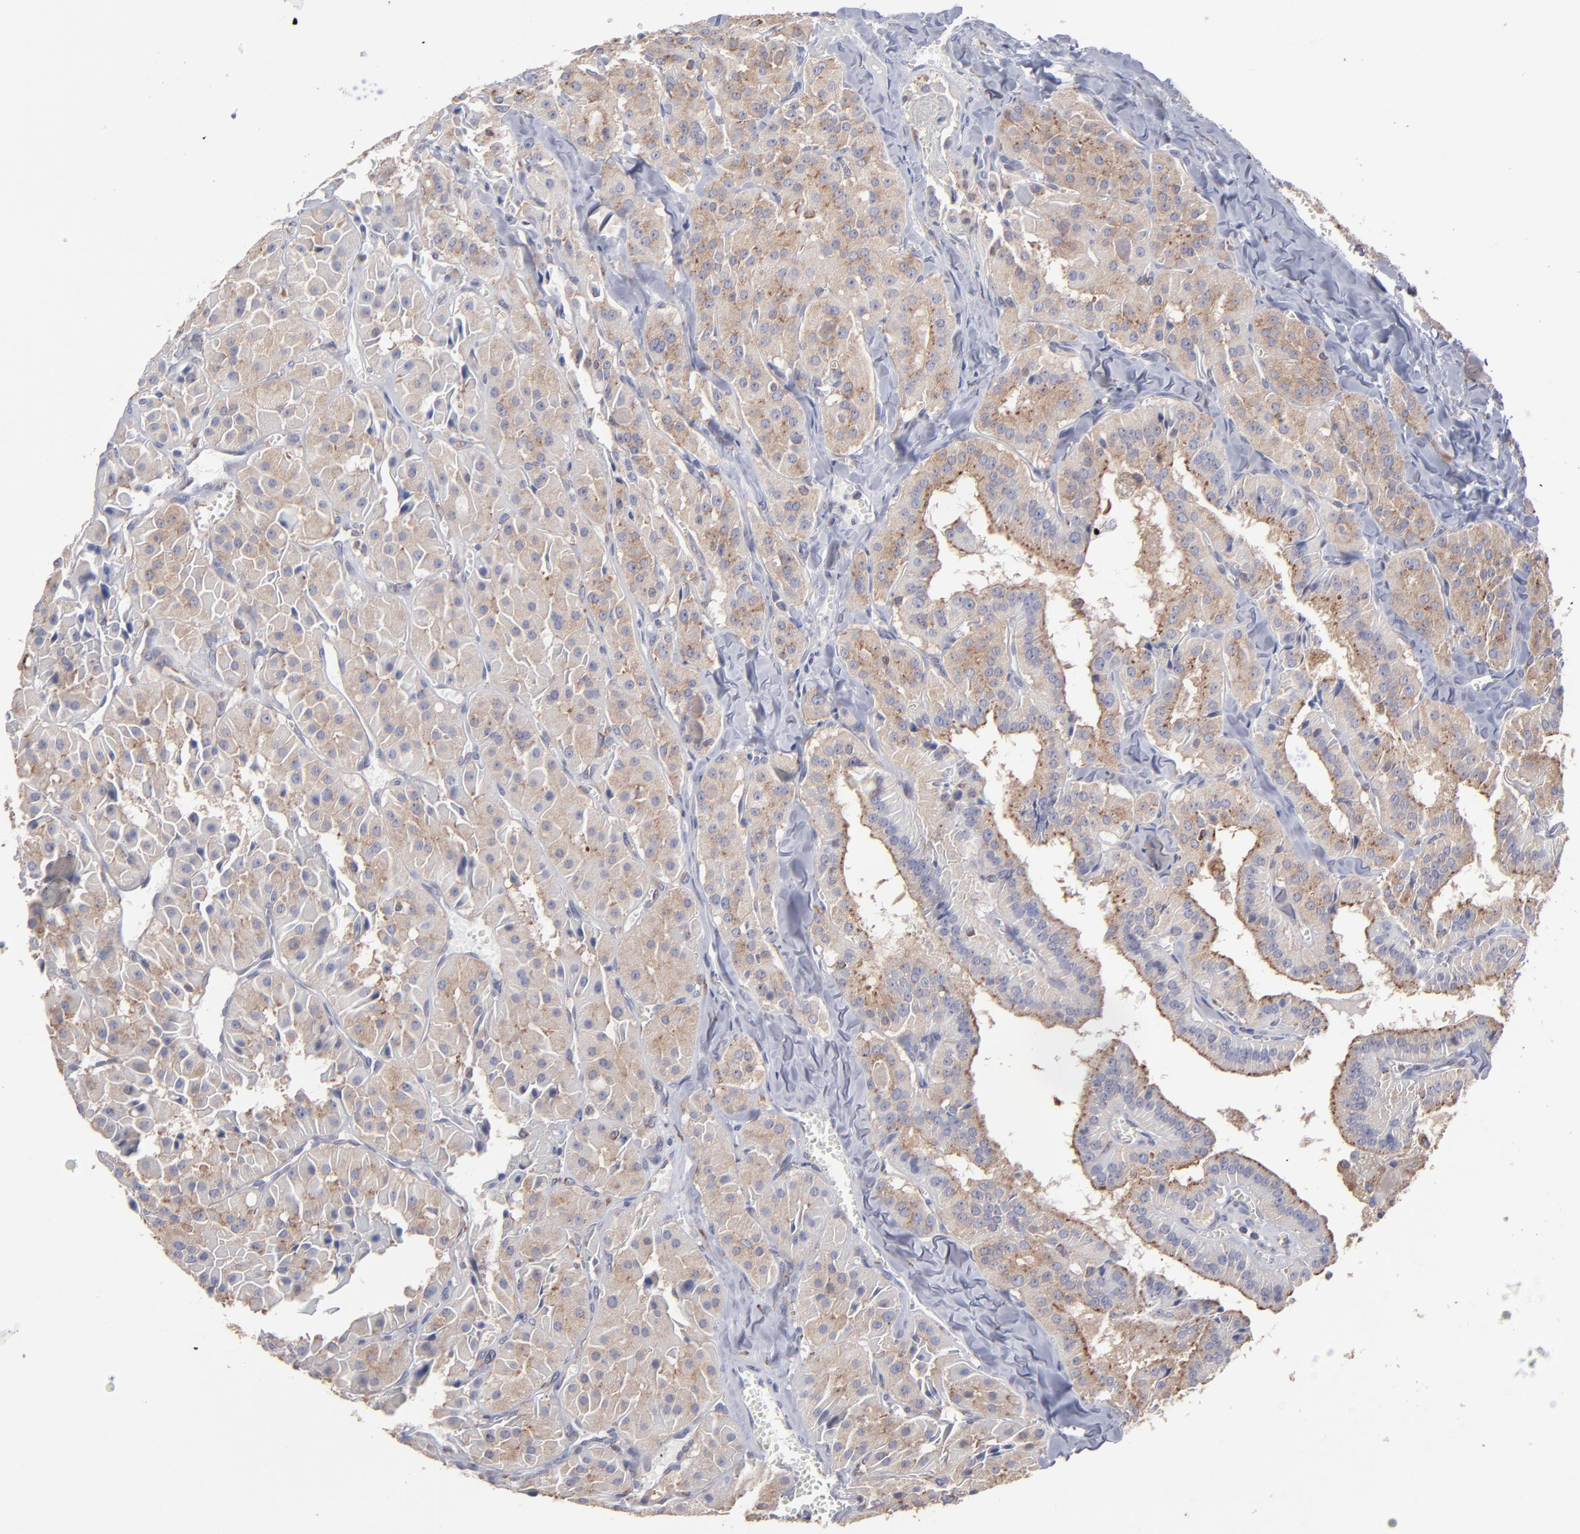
{"staining": {"intensity": "moderate", "quantity": ">75%", "location": "cytoplasmic/membranous"}, "tissue": "thyroid cancer", "cell_type": "Tumor cells", "image_type": "cancer", "snomed": [{"axis": "morphology", "description": "Carcinoma, NOS"}, {"axis": "topography", "description": "Thyroid gland"}], "caption": "Immunohistochemical staining of thyroid cancer shows medium levels of moderate cytoplasmic/membranous protein staining in about >75% of tumor cells. The protein of interest is stained brown, and the nuclei are stained in blue (DAB IHC with brightfield microscopy, high magnification).", "gene": "SND1", "patient": {"sex": "male", "age": 76}}